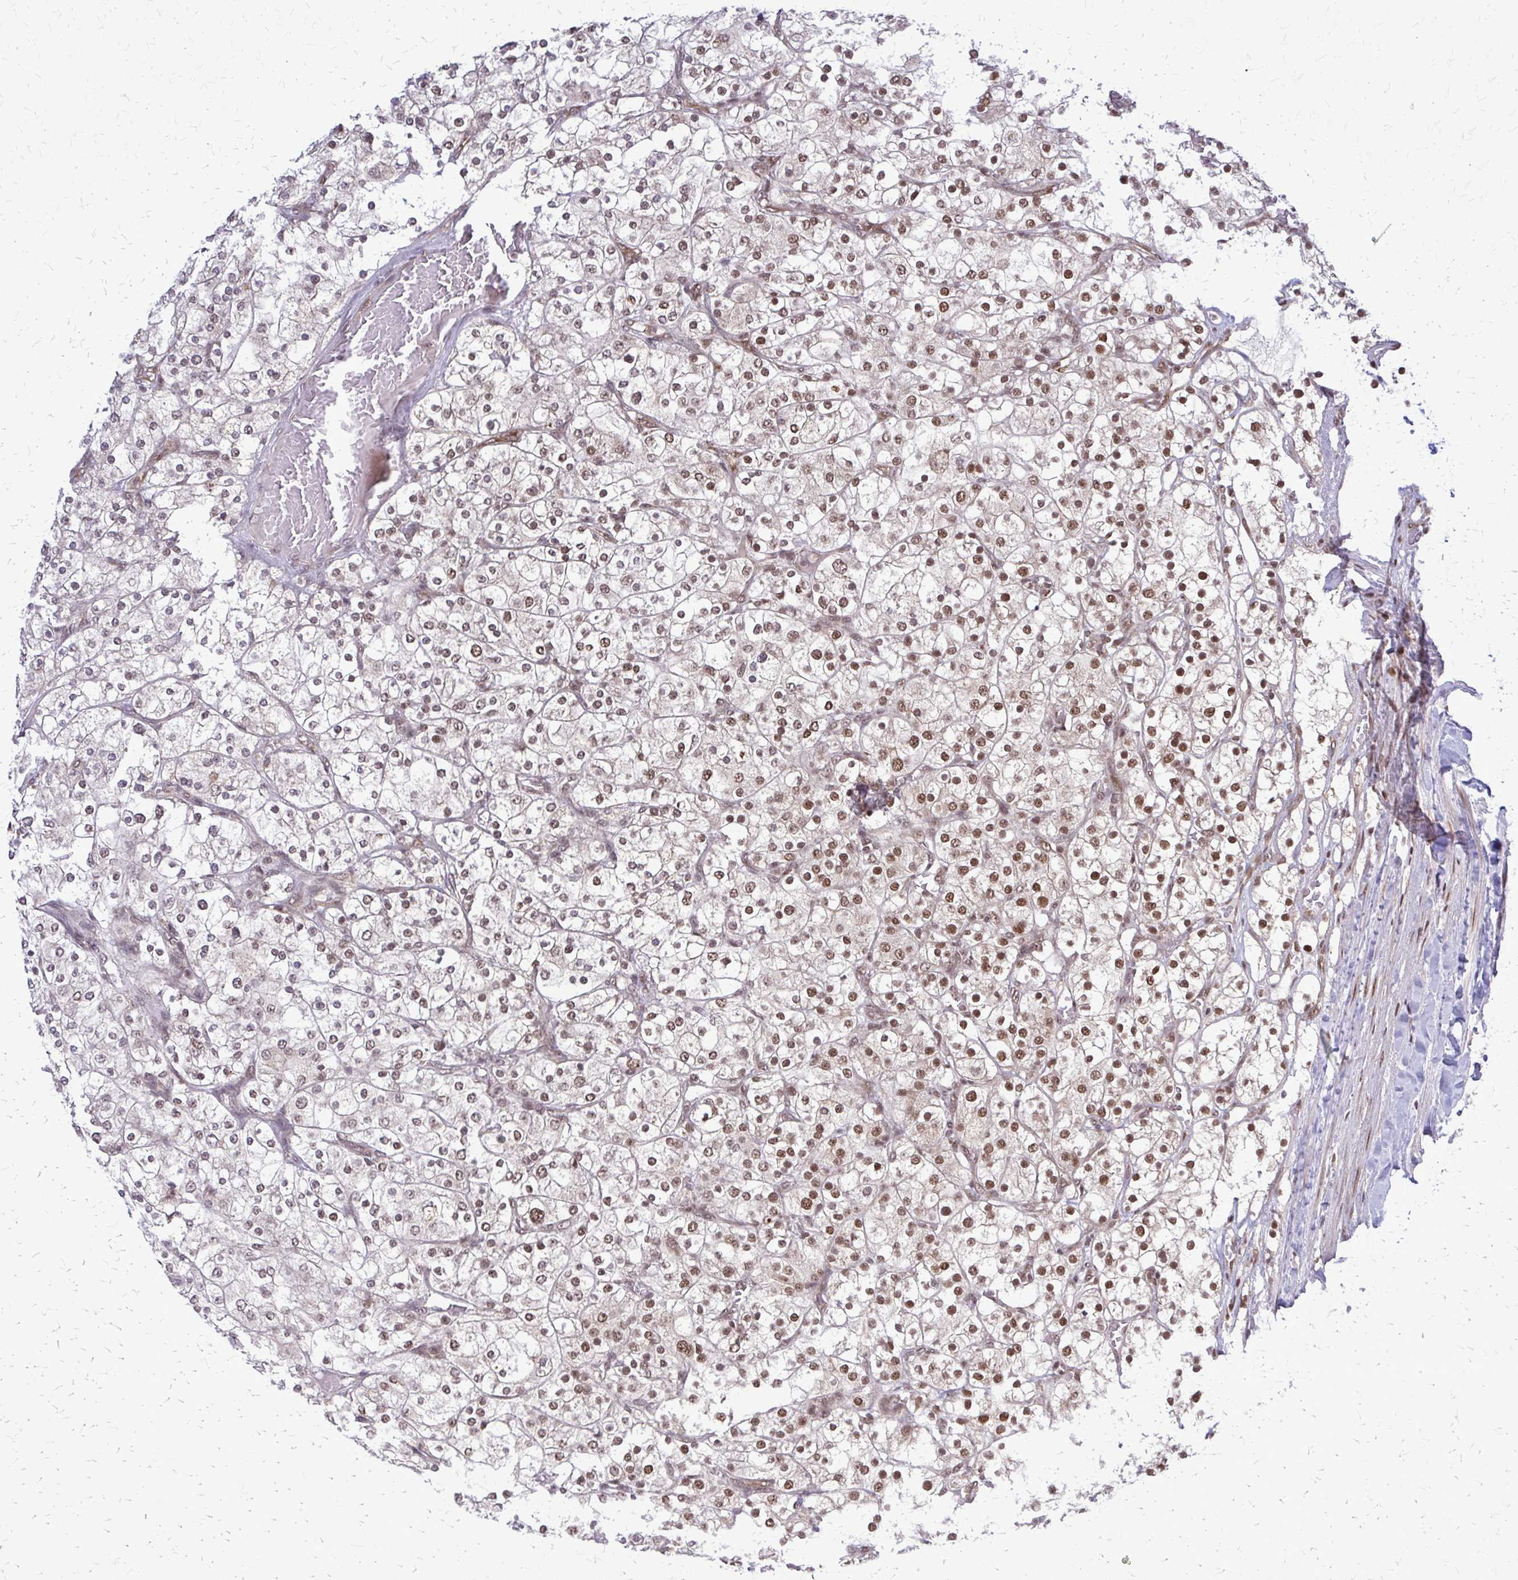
{"staining": {"intensity": "moderate", "quantity": "25%-75%", "location": "nuclear"}, "tissue": "renal cancer", "cell_type": "Tumor cells", "image_type": "cancer", "snomed": [{"axis": "morphology", "description": "Adenocarcinoma, NOS"}, {"axis": "topography", "description": "Kidney"}], "caption": "Protein expression by immunohistochemistry shows moderate nuclear positivity in approximately 25%-75% of tumor cells in renal cancer. The staining was performed using DAB (3,3'-diaminobenzidine) to visualize the protein expression in brown, while the nuclei were stained in blue with hematoxylin (Magnification: 20x).", "gene": "HDAC3", "patient": {"sex": "male", "age": 80}}